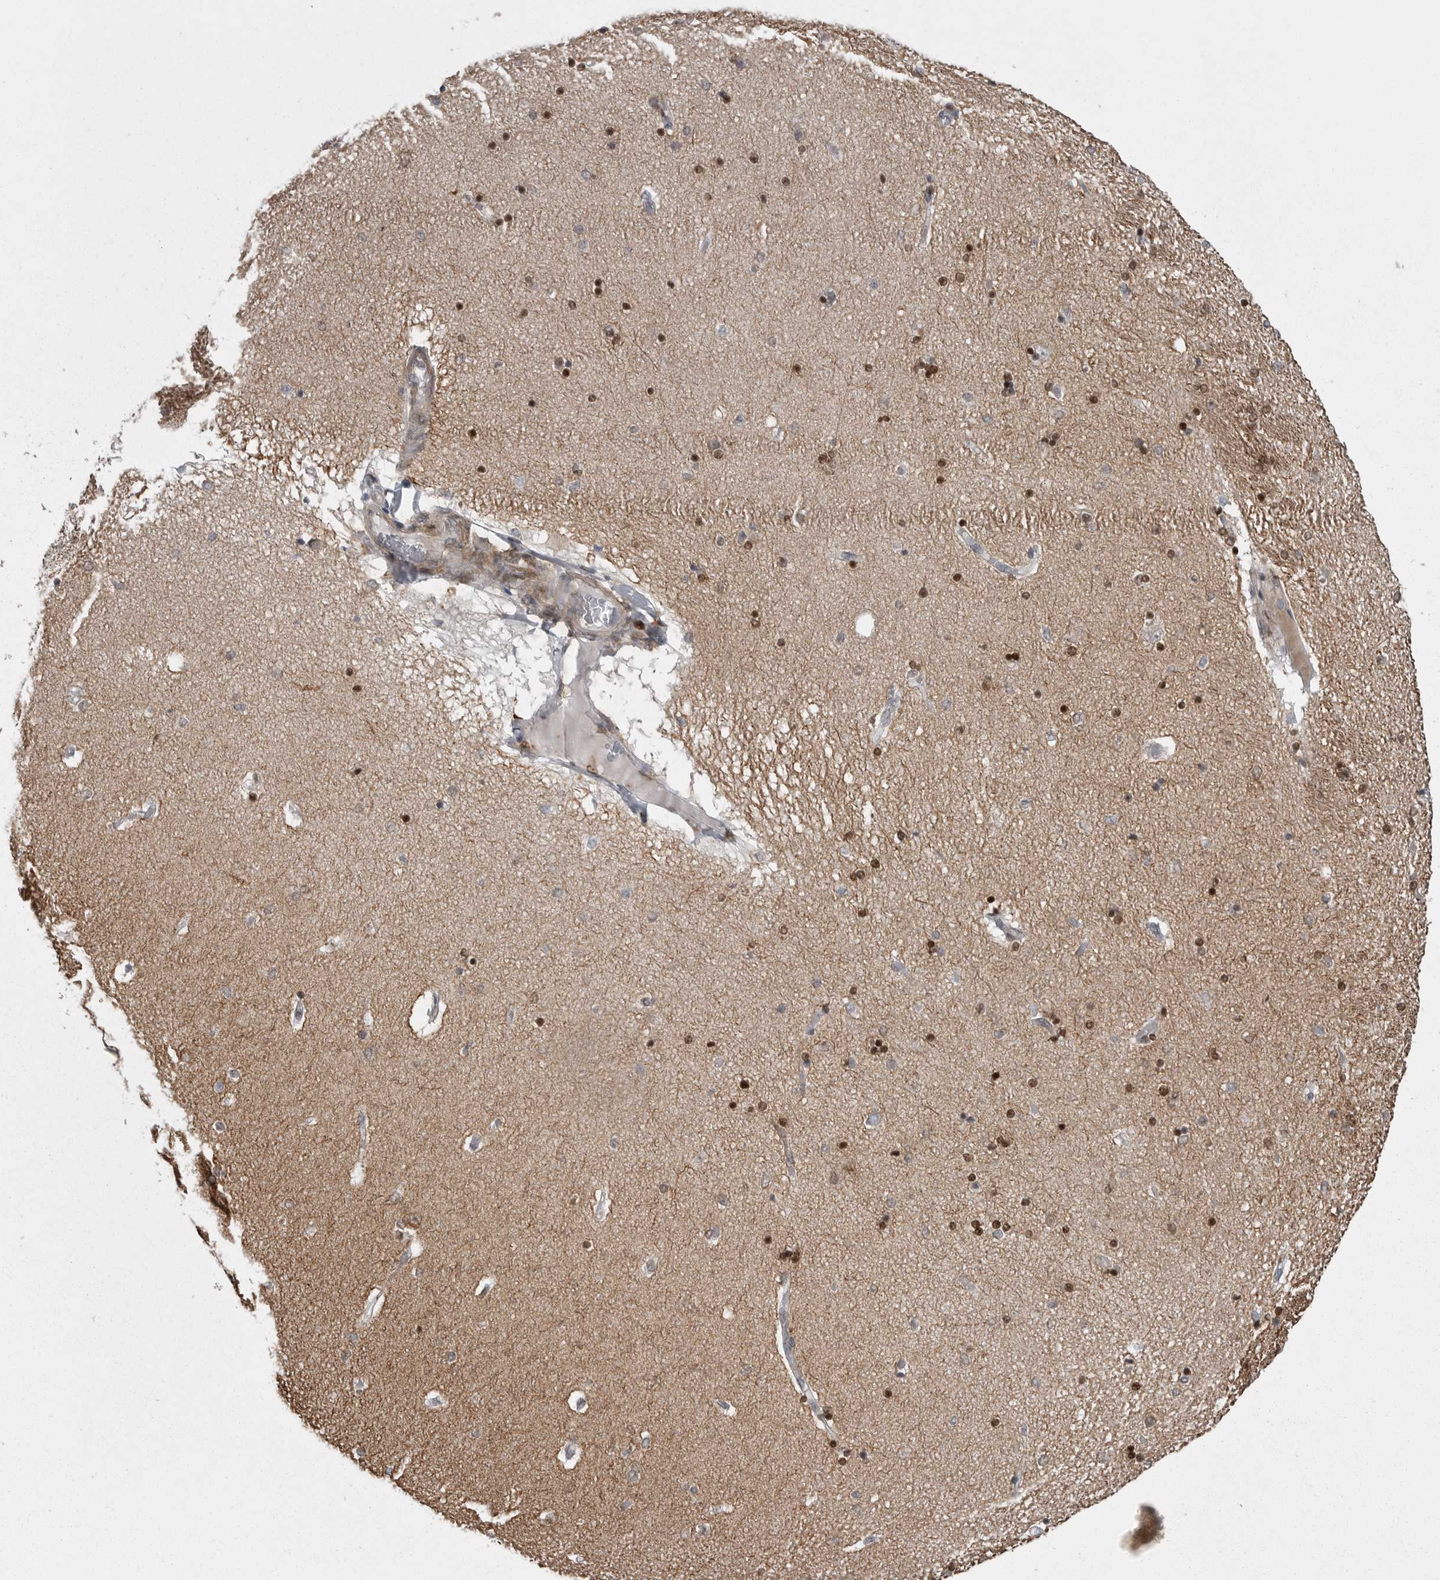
{"staining": {"intensity": "strong", "quantity": "25%-75%", "location": "nuclear"}, "tissue": "hippocampus", "cell_type": "Glial cells", "image_type": "normal", "snomed": [{"axis": "morphology", "description": "Normal tissue, NOS"}, {"axis": "topography", "description": "Hippocampus"}], "caption": "Strong nuclear protein positivity is appreciated in approximately 25%-75% of glial cells in hippocampus.", "gene": "HMGN3", "patient": {"sex": "female", "age": 54}}